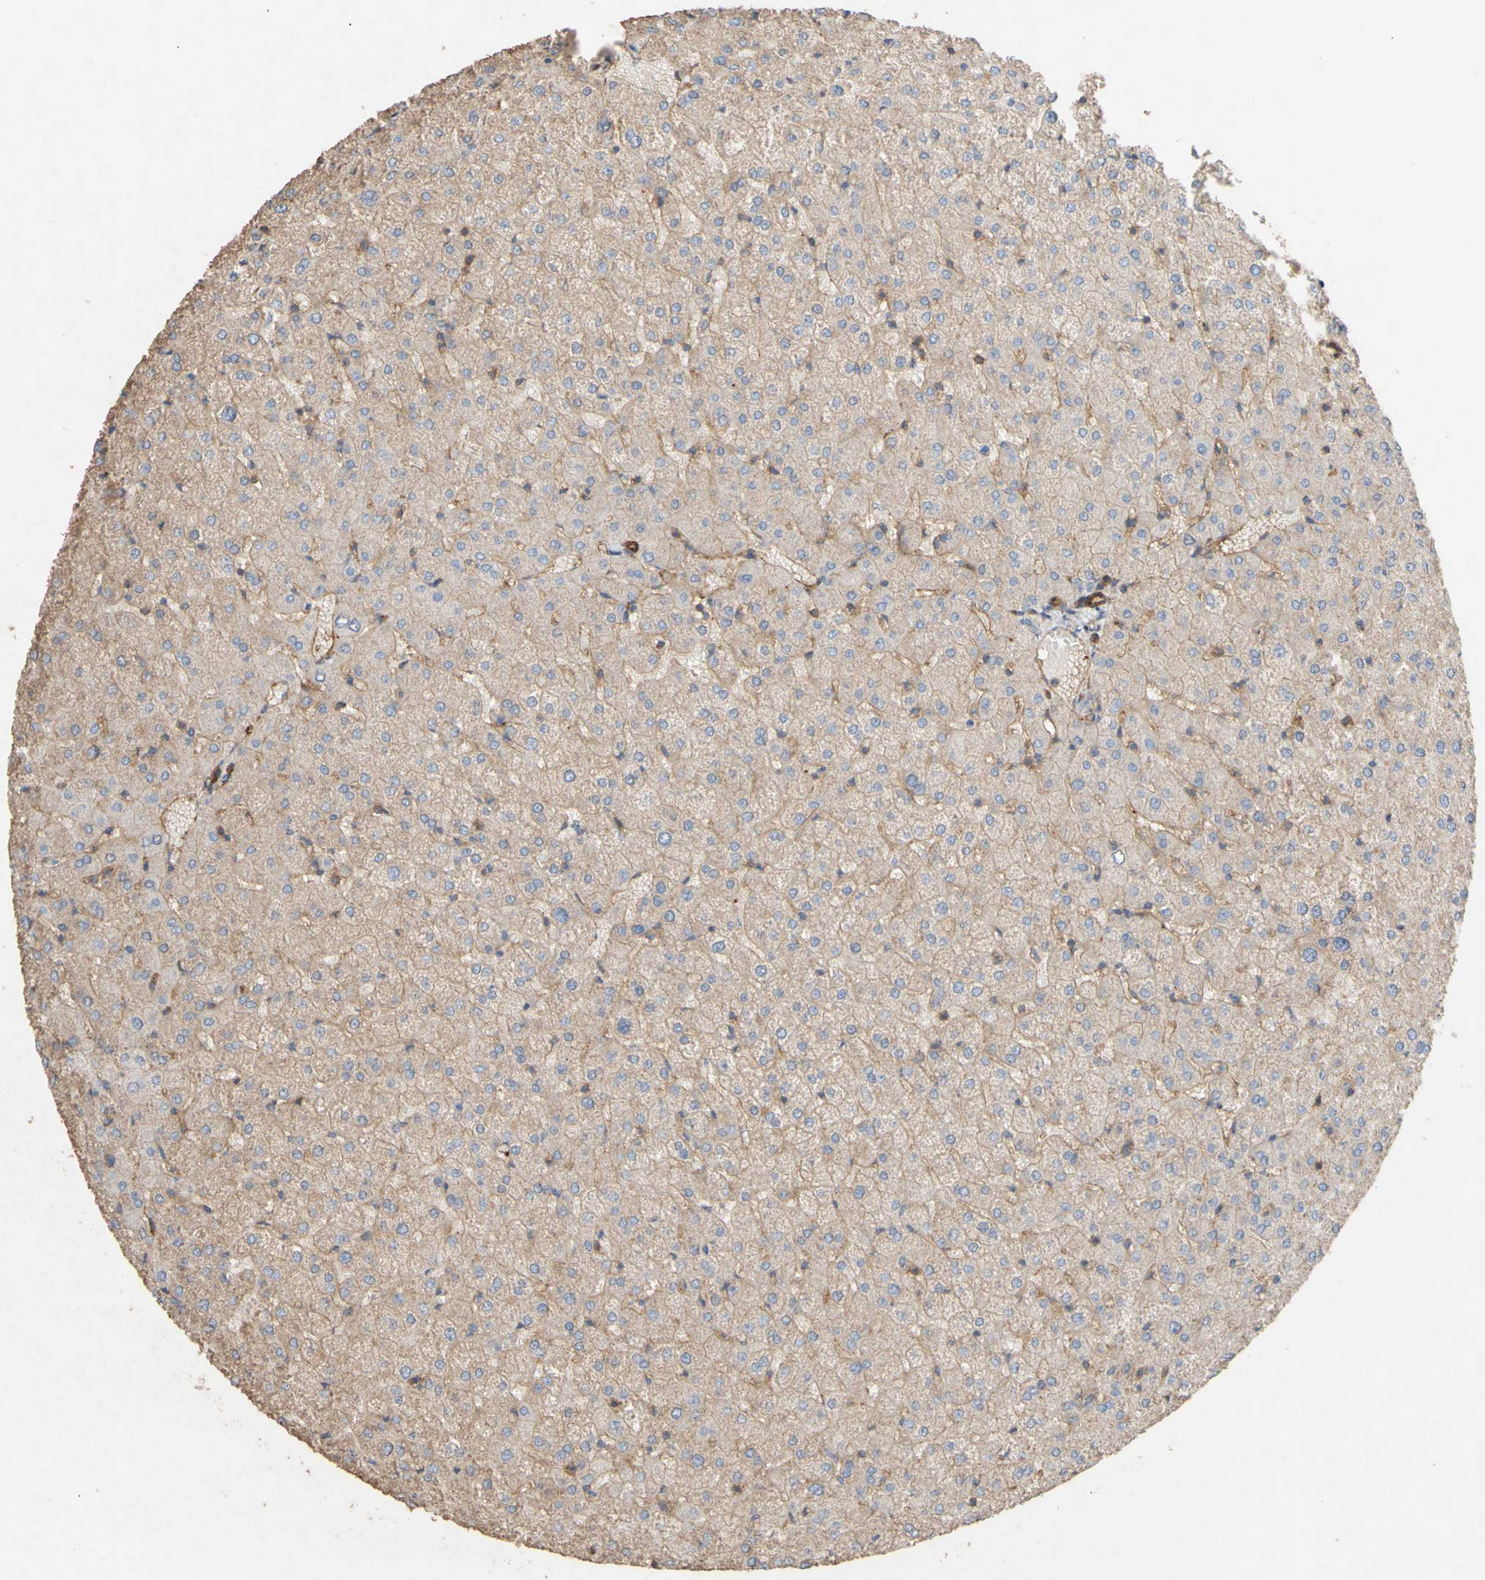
{"staining": {"intensity": "weak", "quantity": "25%-75%", "location": "cytoplasmic/membranous"}, "tissue": "liver", "cell_type": "Cholangiocytes", "image_type": "normal", "snomed": [{"axis": "morphology", "description": "Normal tissue, NOS"}, {"axis": "topography", "description": "Liver"}], "caption": "Normal liver shows weak cytoplasmic/membranous expression in approximately 25%-75% of cholangiocytes, visualized by immunohistochemistry. The protein is shown in brown color, while the nuclei are stained blue.", "gene": "ATP2A3", "patient": {"sex": "female", "age": 32}}